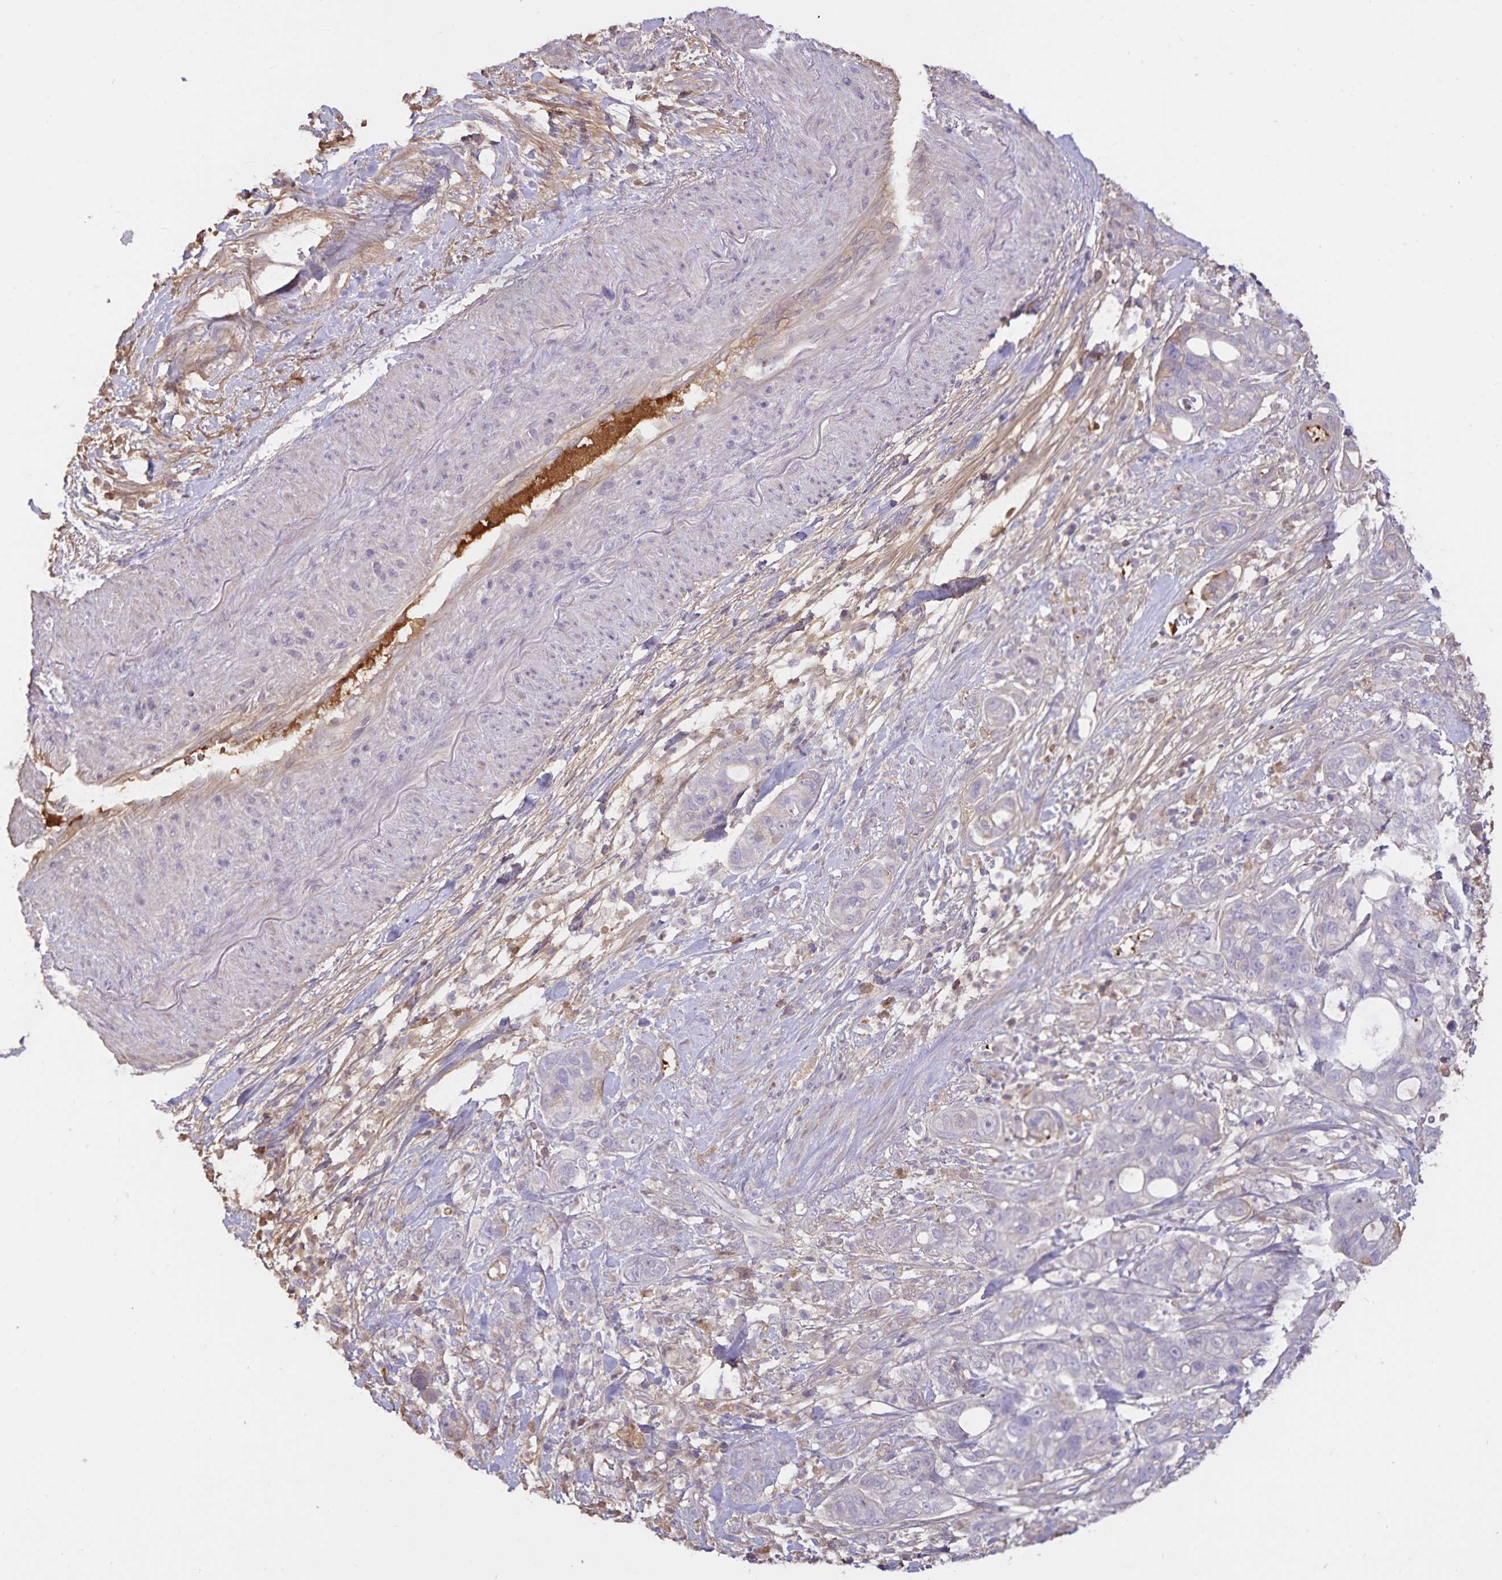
{"staining": {"intensity": "negative", "quantity": "none", "location": "none"}, "tissue": "pancreatic cancer", "cell_type": "Tumor cells", "image_type": "cancer", "snomed": [{"axis": "morphology", "description": "Adenocarcinoma, NOS"}, {"axis": "topography", "description": "Pancreas"}], "caption": "Tumor cells are negative for protein expression in human pancreatic adenocarcinoma.", "gene": "FGG", "patient": {"sex": "female", "age": 69}}